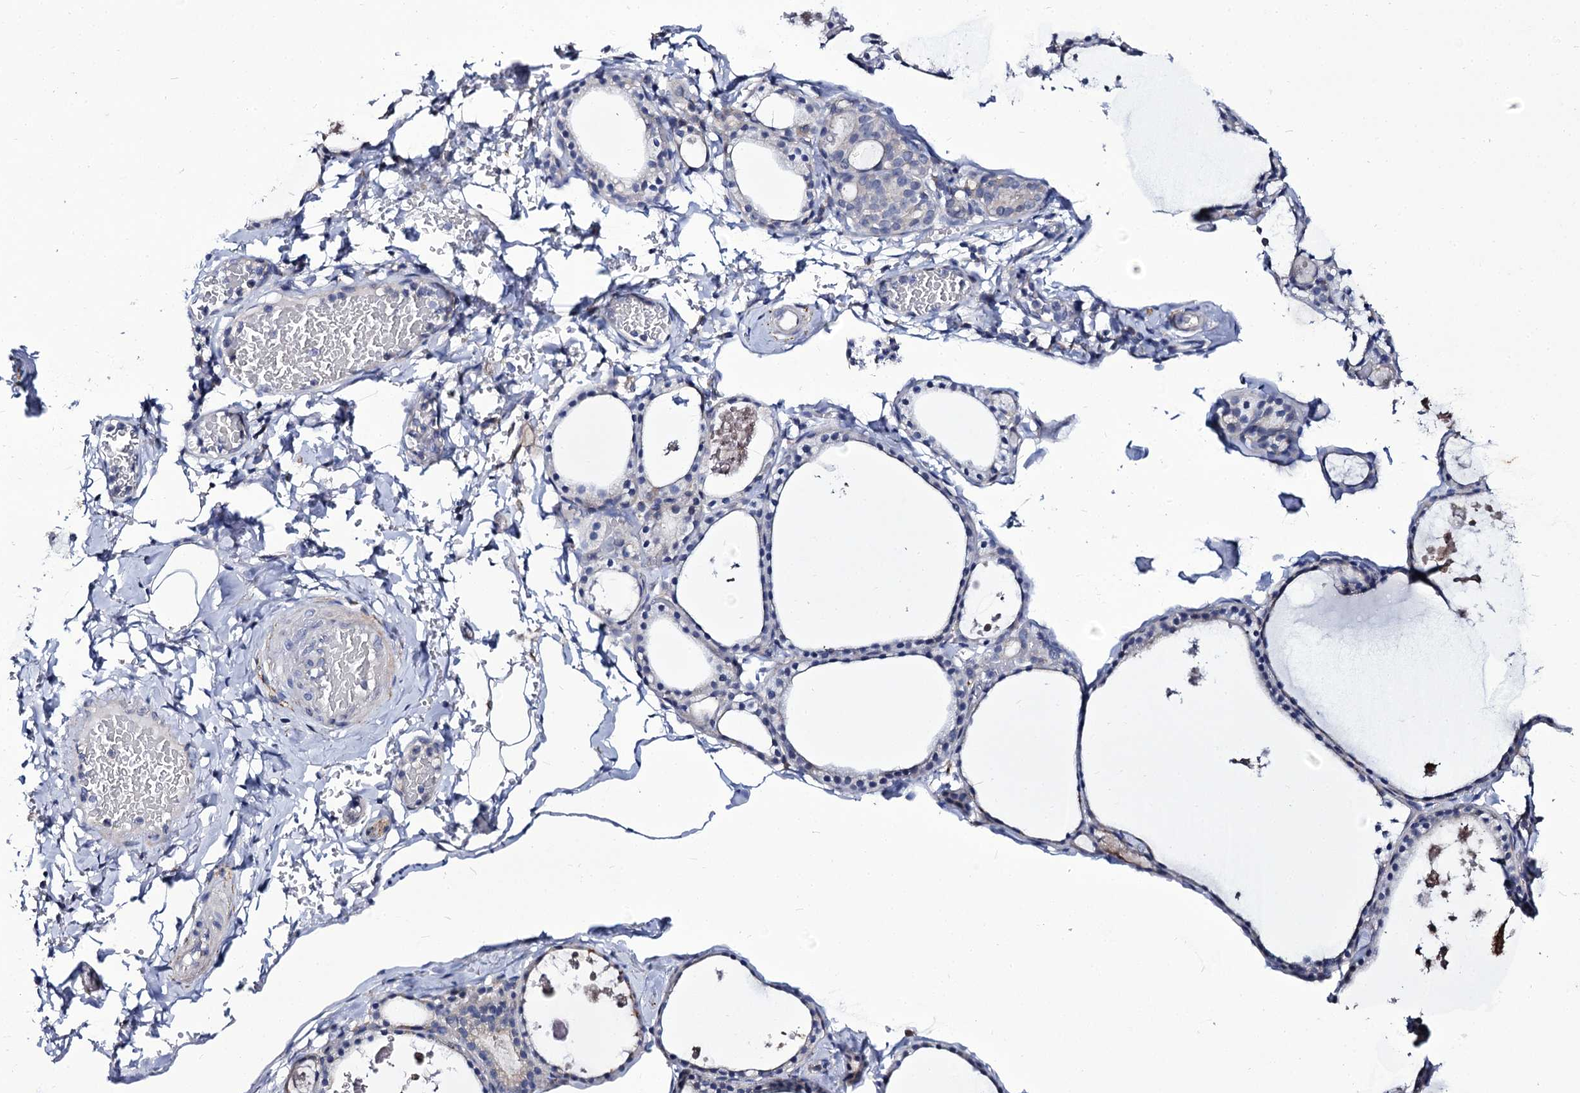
{"staining": {"intensity": "negative", "quantity": "none", "location": "none"}, "tissue": "thyroid gland", "cell_type": "Glandular cells", "image_type": "normal", "snomed": [{"axis": "morphology", "description": "Normal tissue, NOS"}, {"axis": "topography", "description": "Thyroid gland"}], "caption": "This is a histopathology image of immunohistochemistry staining of normal thyroid gland, which shows no expression in glandular cells. Brightfield microscopy of IHC stained with DAB (brown) and hematoxylin (blue), captured at high magnification.", "gene": "PANX2", "patient": {"sex": "male", "age": 56}}